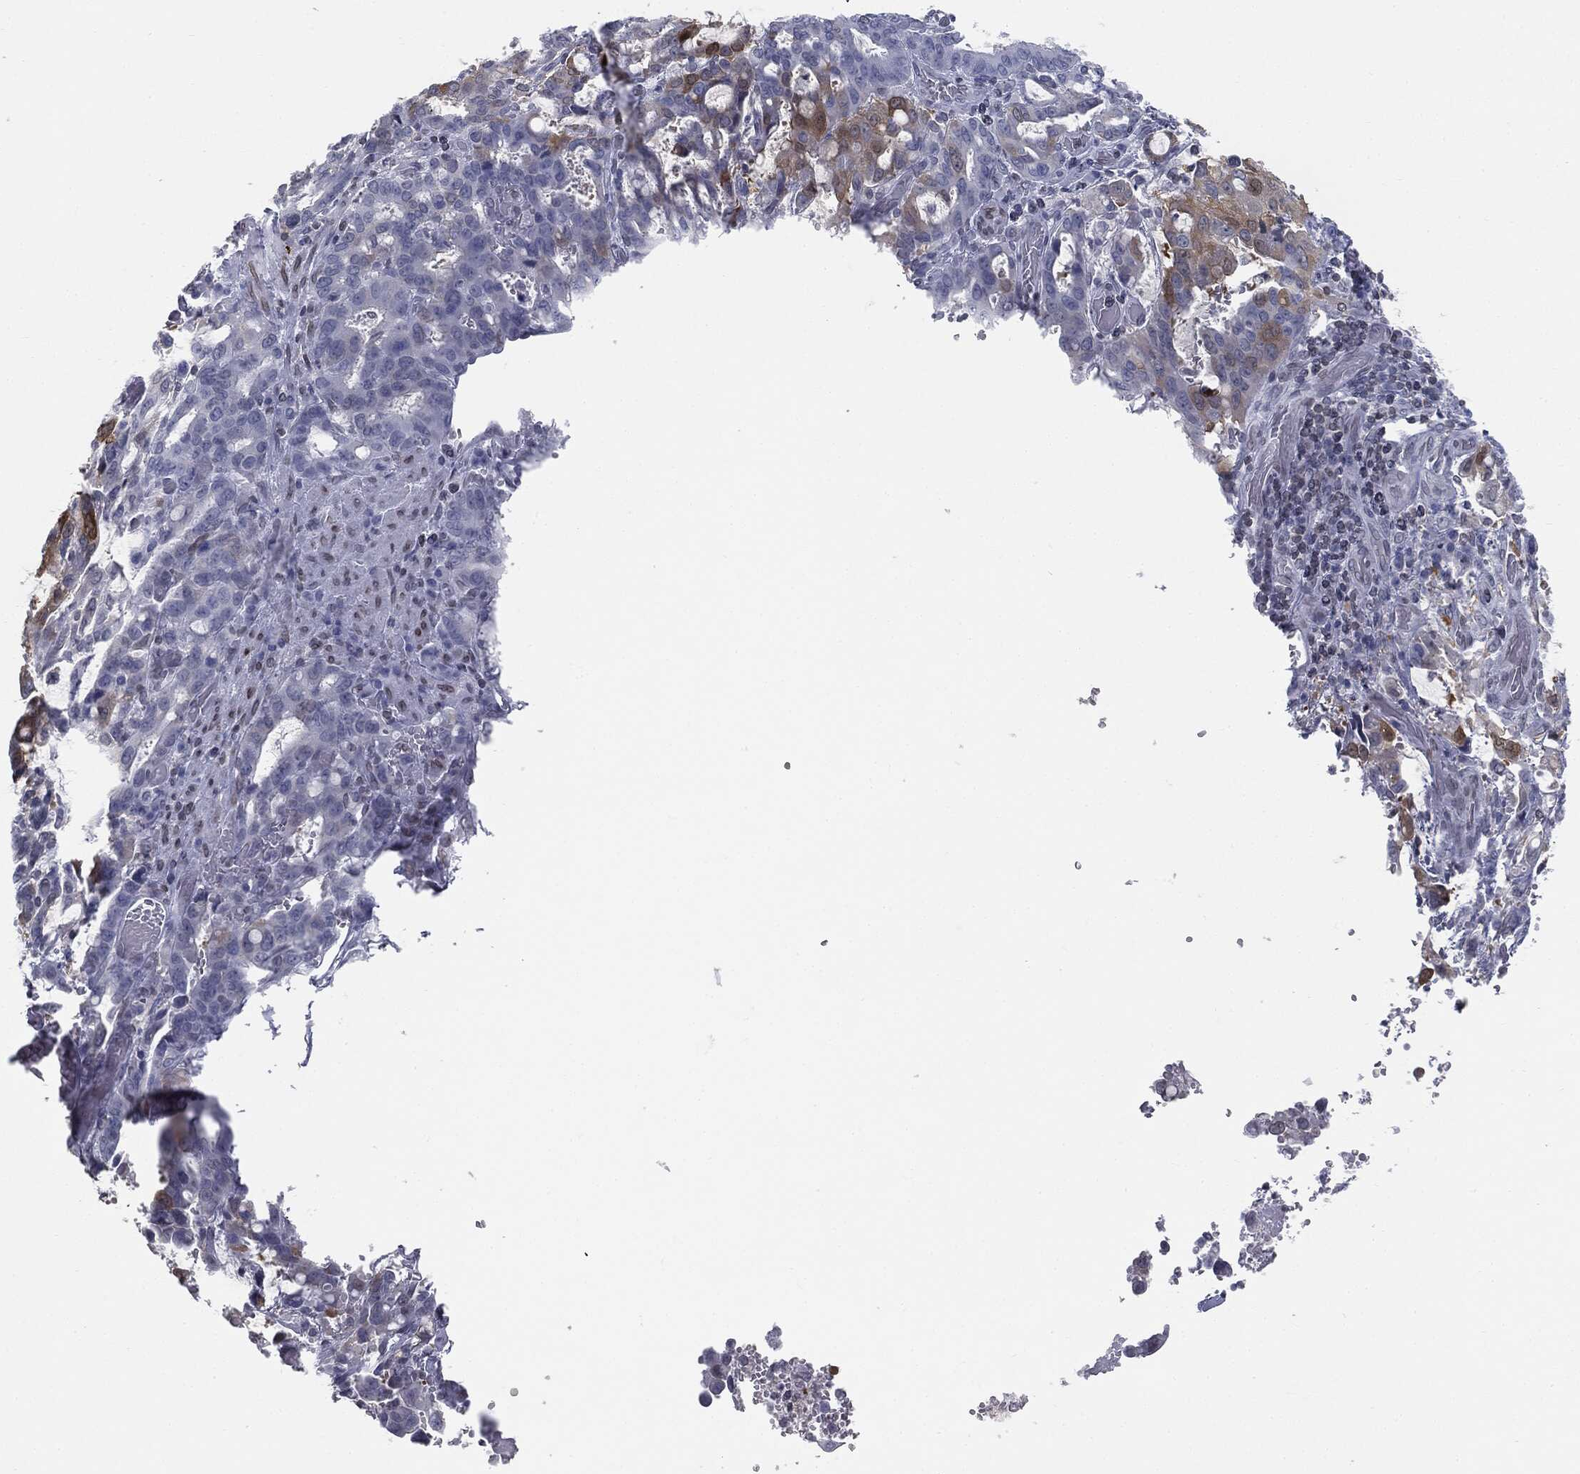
{"staining": {"intensity": "strong", "quantity": "<25%", "location": "cytoplasmic/membranous"}, "tissue": "stomach cancer", "cell_type": "Tumor cells", "image_type": "cancer", "snomed": [{"axis": "morphology", "description": "Adenocarcinoma, NOS"}, {"axis": "topography", "description": "Stomach, upper"}, {"axis": "topography", "description": "Stomach"}], "caption": "Adenocarcinoma (stomach) stained with a brown dye shows strong cytoplasmic/membranous positive expression in approximately <25% of tumor cells.", "gene": "ALDOB", "patient": {"sex": "male", "age": 62}}